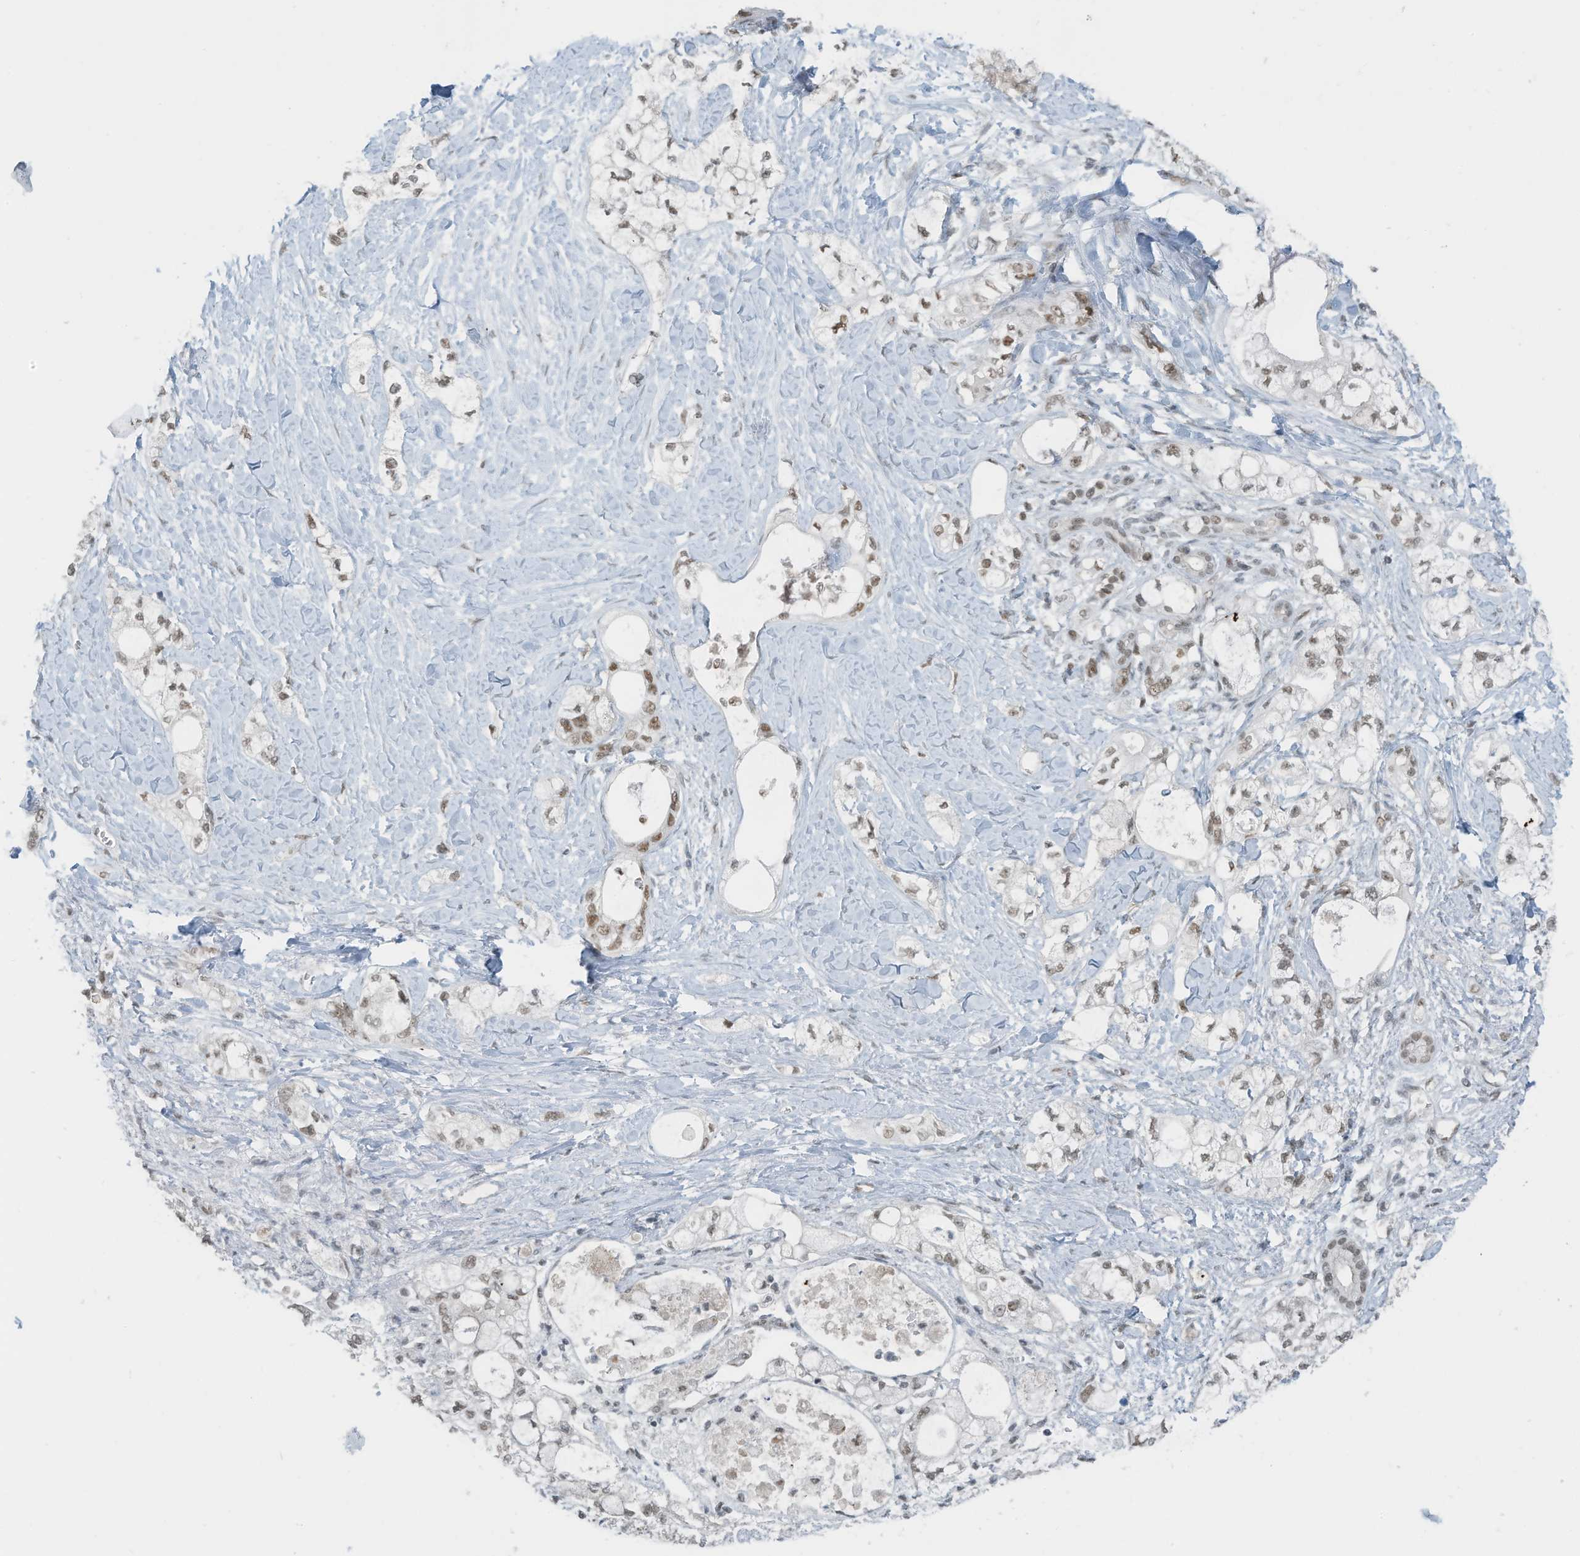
{"staining": {"intensity": "weak", "quantity": ">75%", "location": "nuclear"}, "tissue": "pancreatic cancer", "cell_type": "Tumor cells", "image_type": "cancer", "snomed": [{"axis": "morphology", "description": "Adenocarcinoma, NOS"}, {"axis": "topography", "description": "Pancreas"}], "caption": "DAB immunohistochemical staining of pancreatic adenocarcinoma shows weak nuclear protein staining in approximately >75% of tumor cells. (Brightfield microscopy of DAB IHC at high magnification).", "gene": "WRNIP1", "patient": {"sex": "male", "age": 70}}